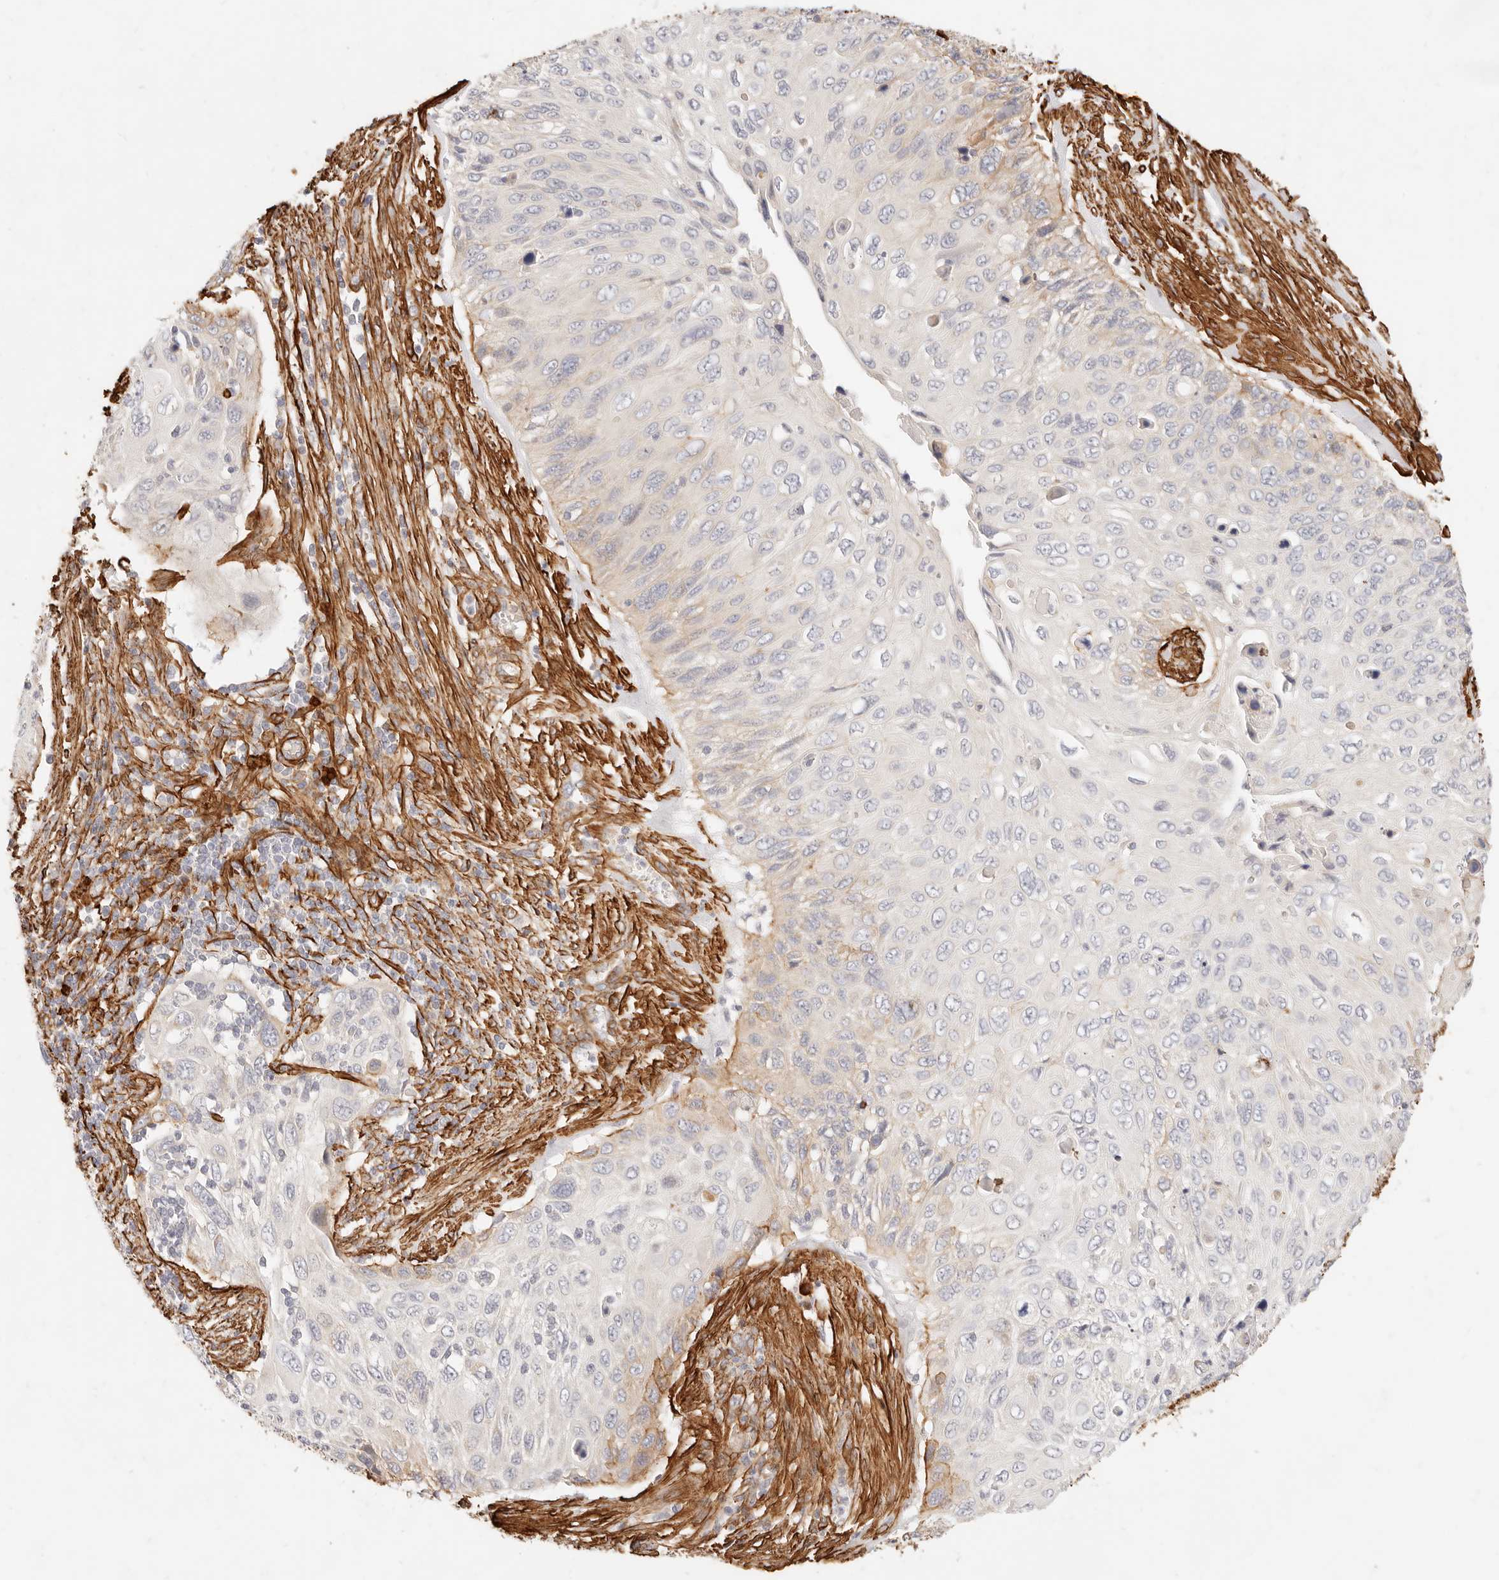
{"staining": {"intensity": "negative", "quantity": "none", "location": "none"}, "tissue": "cervical cancer", "cell_type": "Tumor cells", "image_type": "cancer", "snomed": [{"axis": "morphology", "description": "Squamous cell carcinoma, NOS"}, {"axis": "topography", "description": "Cervix"}], "caption": "IHC image of cervical cancer stained for a protein (brown), which displays no positivity in tumor cells.", "gene": "TMTC2", "patient": {"sex": "female", "age": 70}}